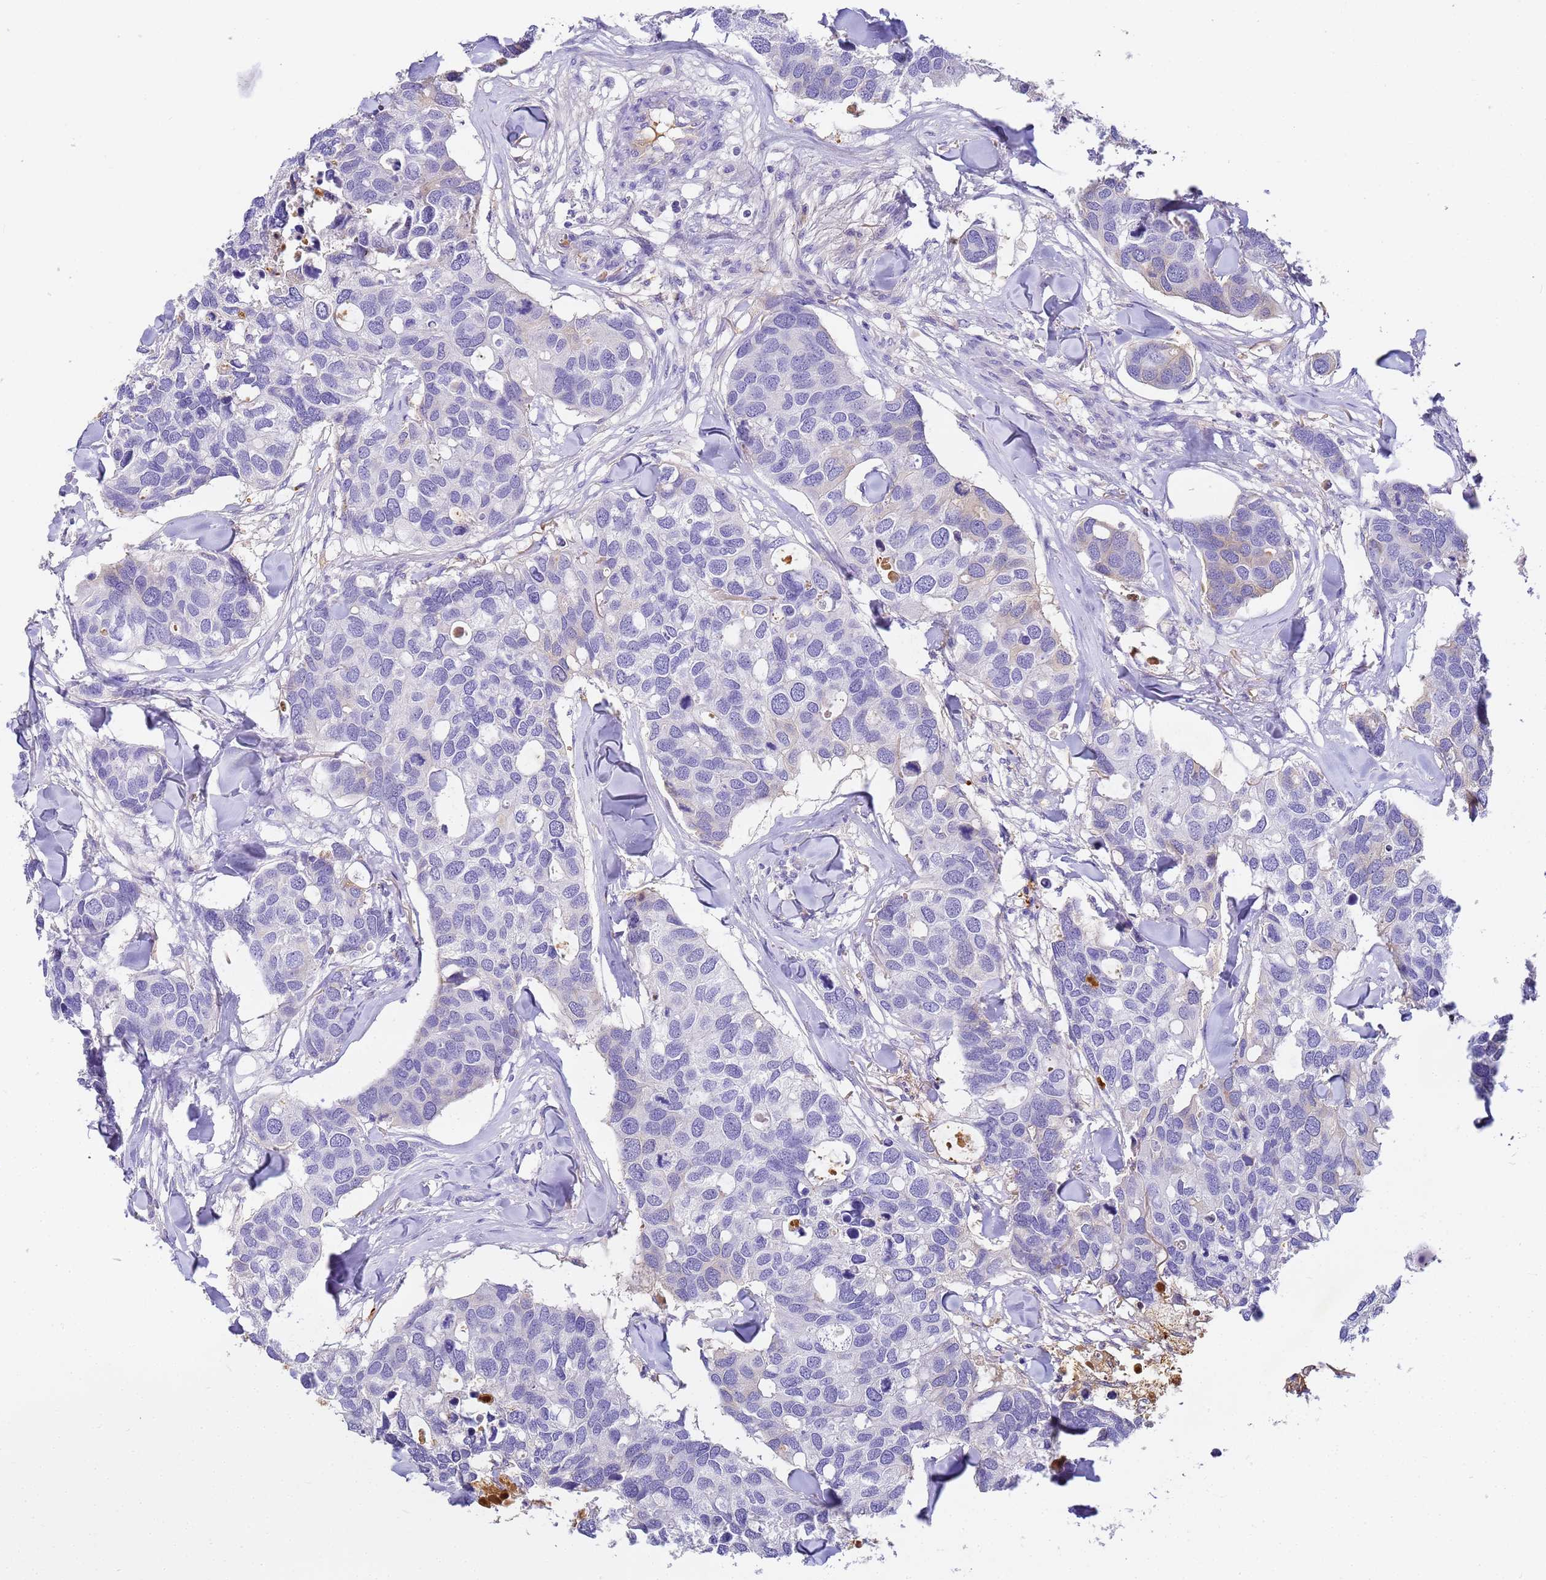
{"staining": {"intensity": "negative", "quantity": "none", "location": "none"}, "tissue": "breast cancer", "cell_type": "Tumor cells", "image_type": "cancer", "snomed": [{"axis": "morphology", "description": "Duct carcinoma"}, {"axis": "topography", "description": "Breast"}], "caption": "Immunohistochemistry micrograph of human breast cancer stained for a protein (brown), which displays no positivity in tumor cells.", "gene": "CFHR2", "patient": {"sex": "female", "age": 83}}